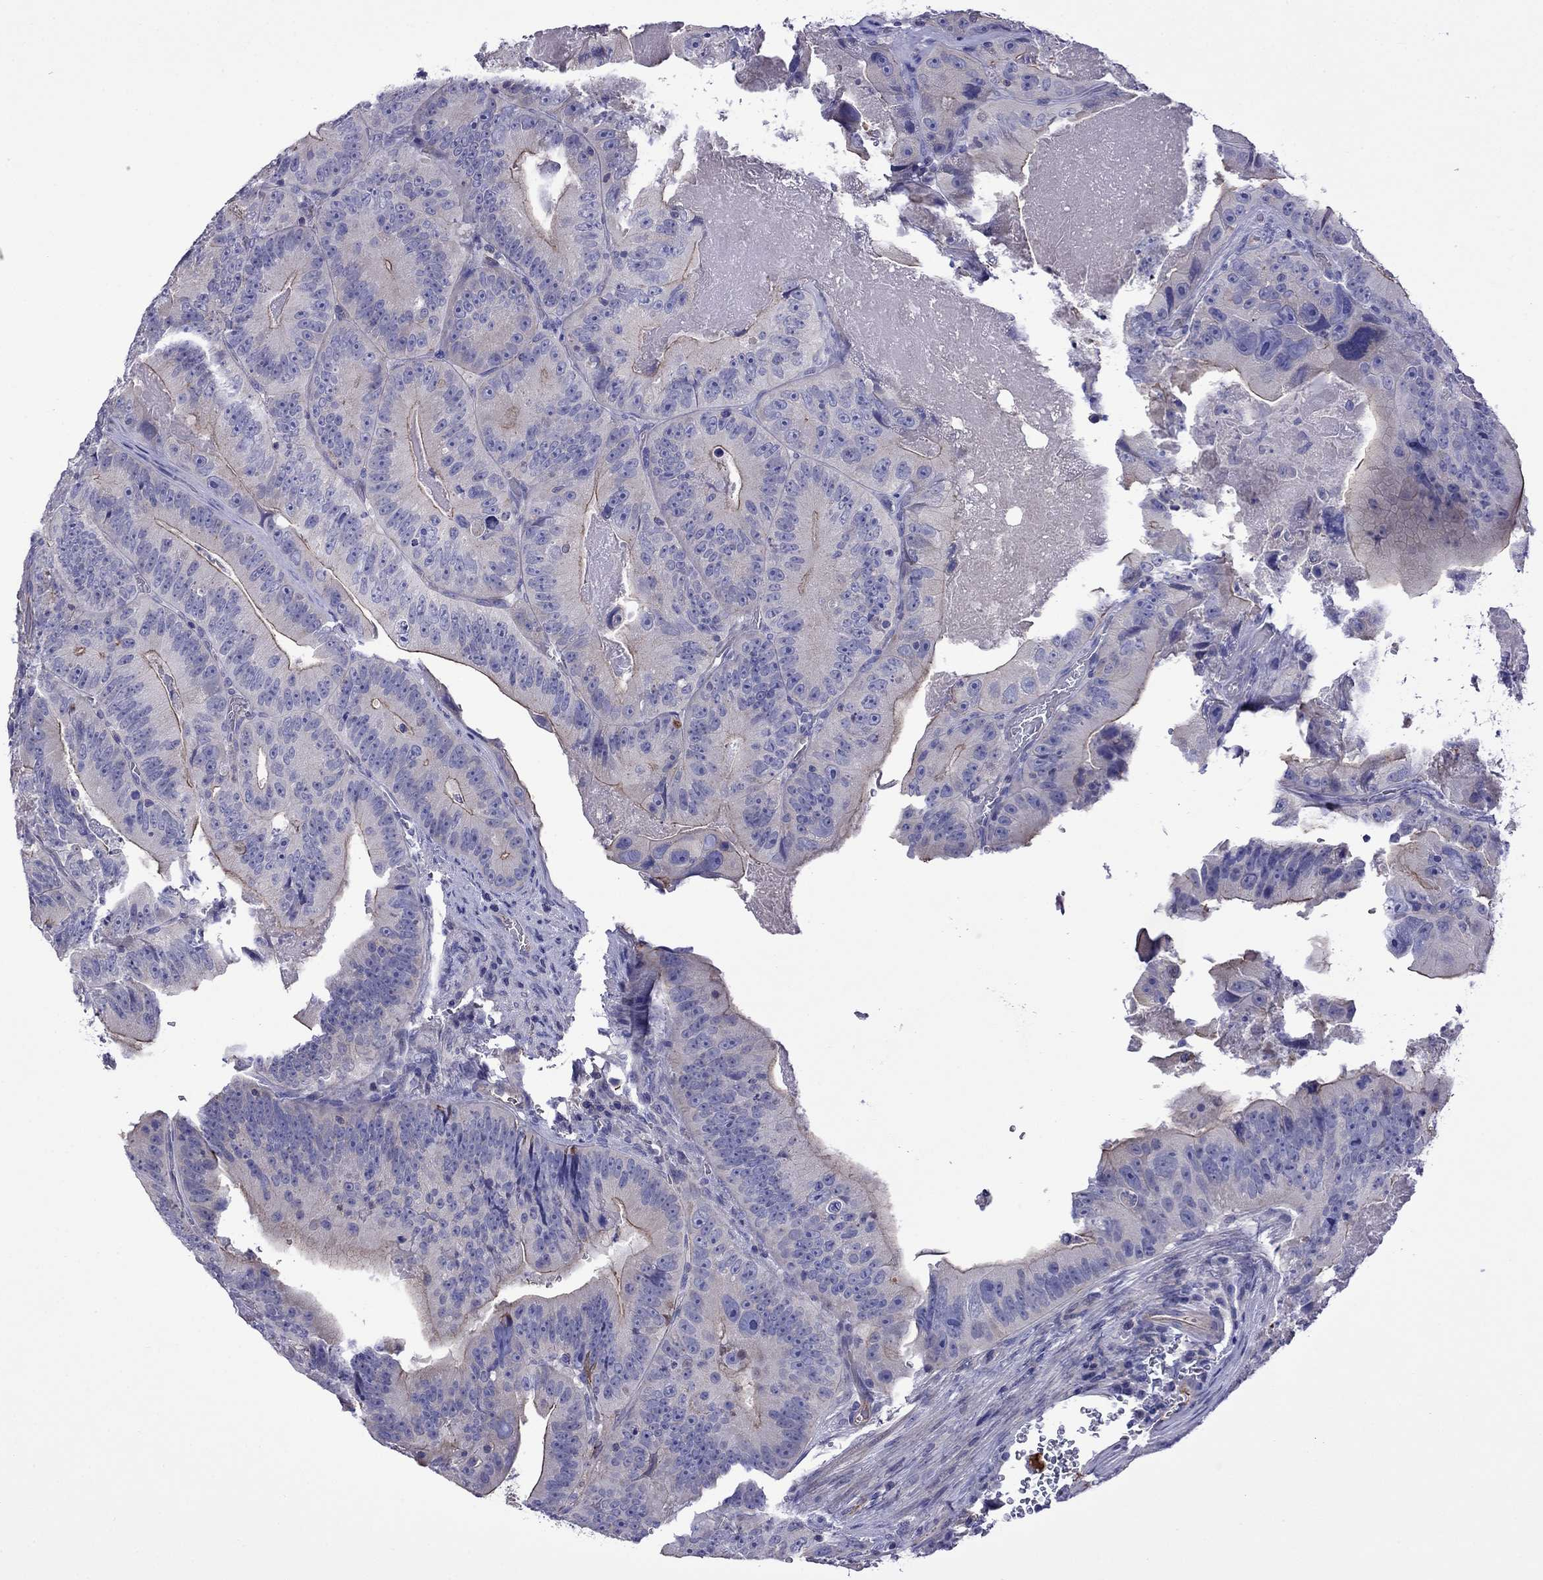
{"staining": {"intensity": "moderate", "quantity": "<25%", "location": "cytoplasmic/membranous"}, "tissue": "colorectal cancer", "cell_type": "Tumor cells", "image_type": "cancer", "snomed": [{"axis": "morphology", "description": "Adenocarcinoma, NOS"}, {"axis": "topography", "description": "Colon"}], "caption": "The histopathology image shows immunohistochemical staining of colorectal adenocarcinoma. There is moderate cytoplasmic/membranous expression is present in approximately <25% of tumor cells.", "gene": "STAR", "patient": {"sex": "female", "age": 86}}